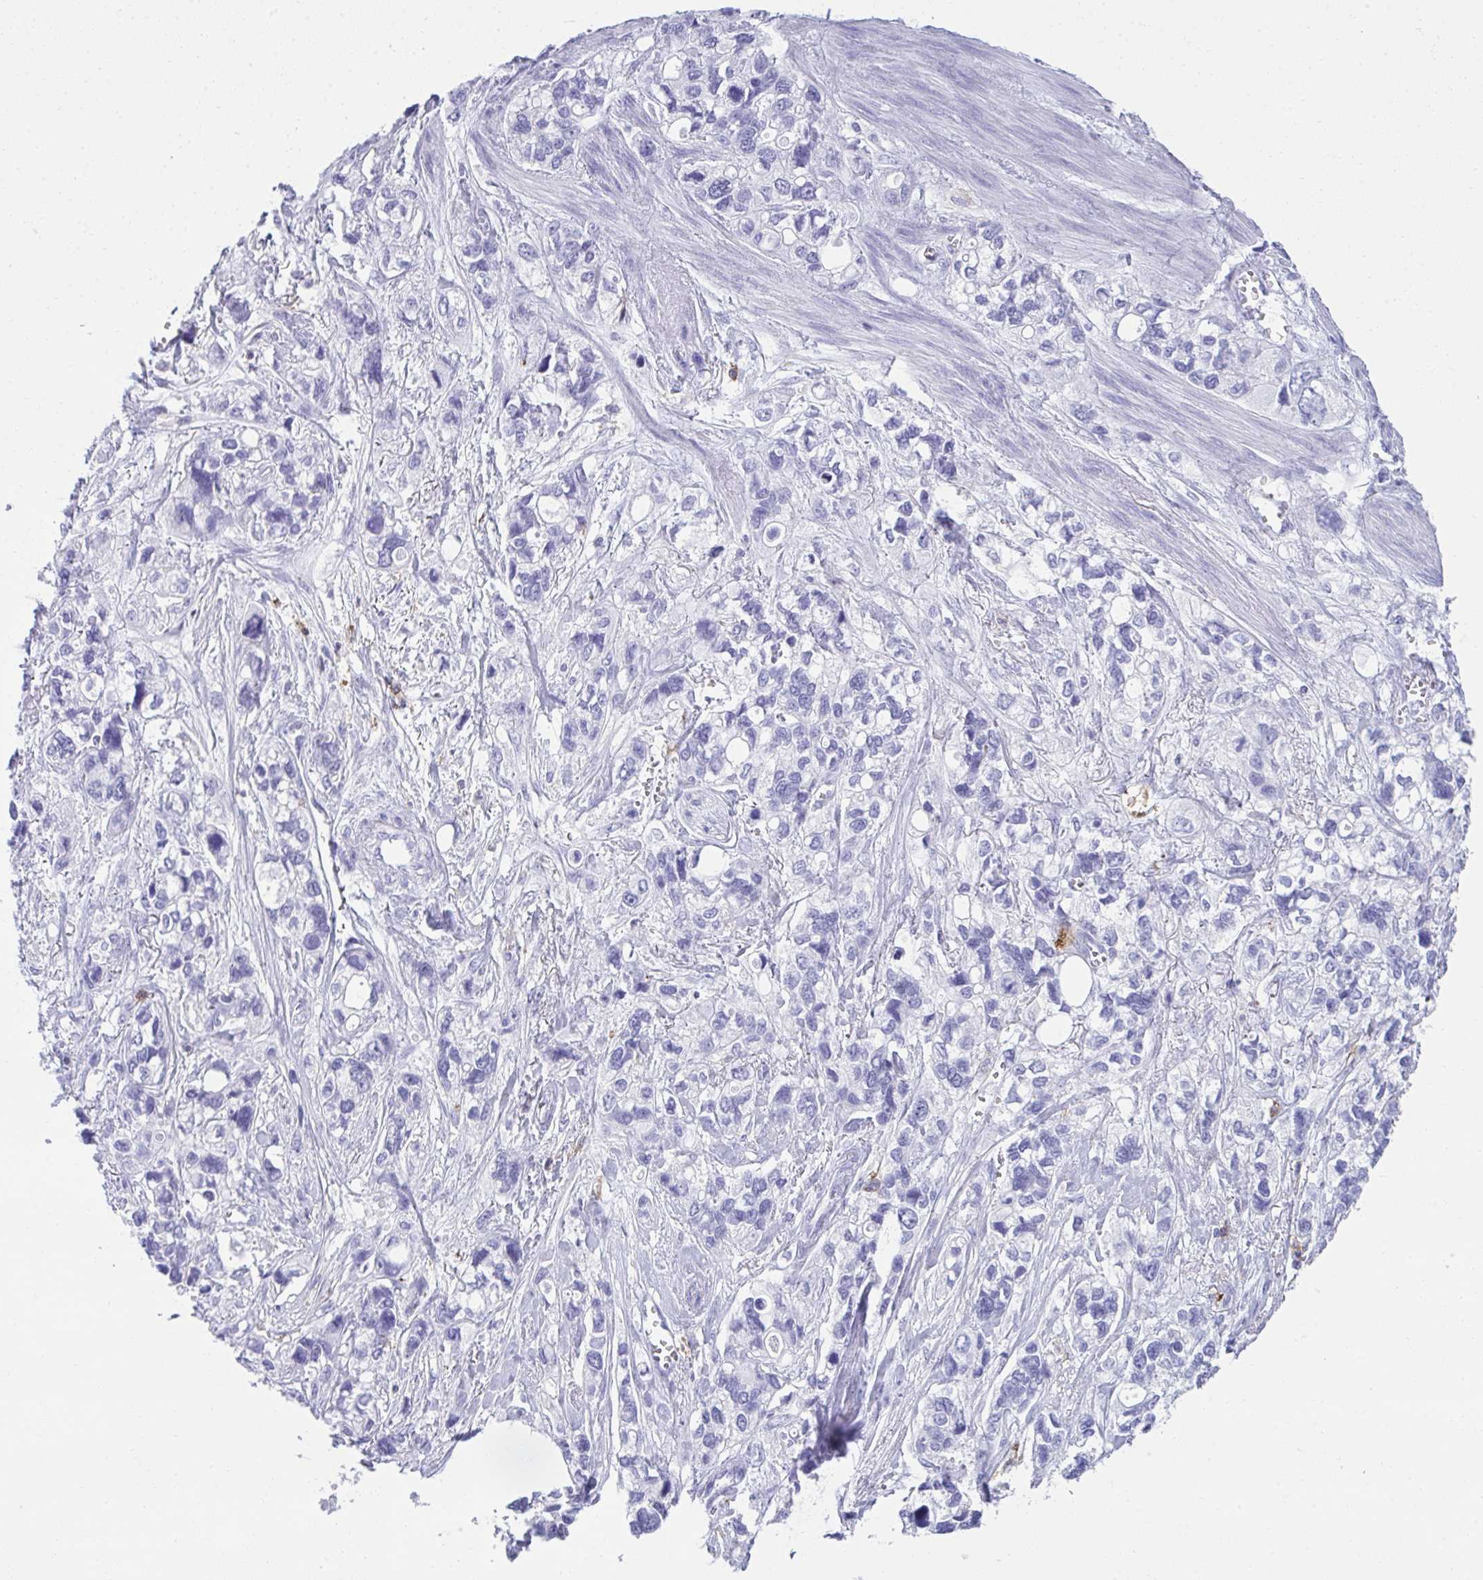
{"staining": {"intensity": "negative", "quantity": "none", "location": "none"}, "tissue": "stomach cancer", "cell_type": "Tumor cells", "image_type": "cancer", "snomed": [{"axis": "morphology", "description": "Adenocarcinoma, NOS"}, {"axis": "topography", "description": "Stomach, upper"}], "caption": "Immunohistochemistry (IHC) histopathology image of neoplastic tissue: human stomach cancer (adenocarcinoma) stained with DAB (3,3'-diaminobenzidine) exhibits no significant protein expression in tumor cells.", "gene": "SPN", "patient": {"sex": "female", "age": 81}}